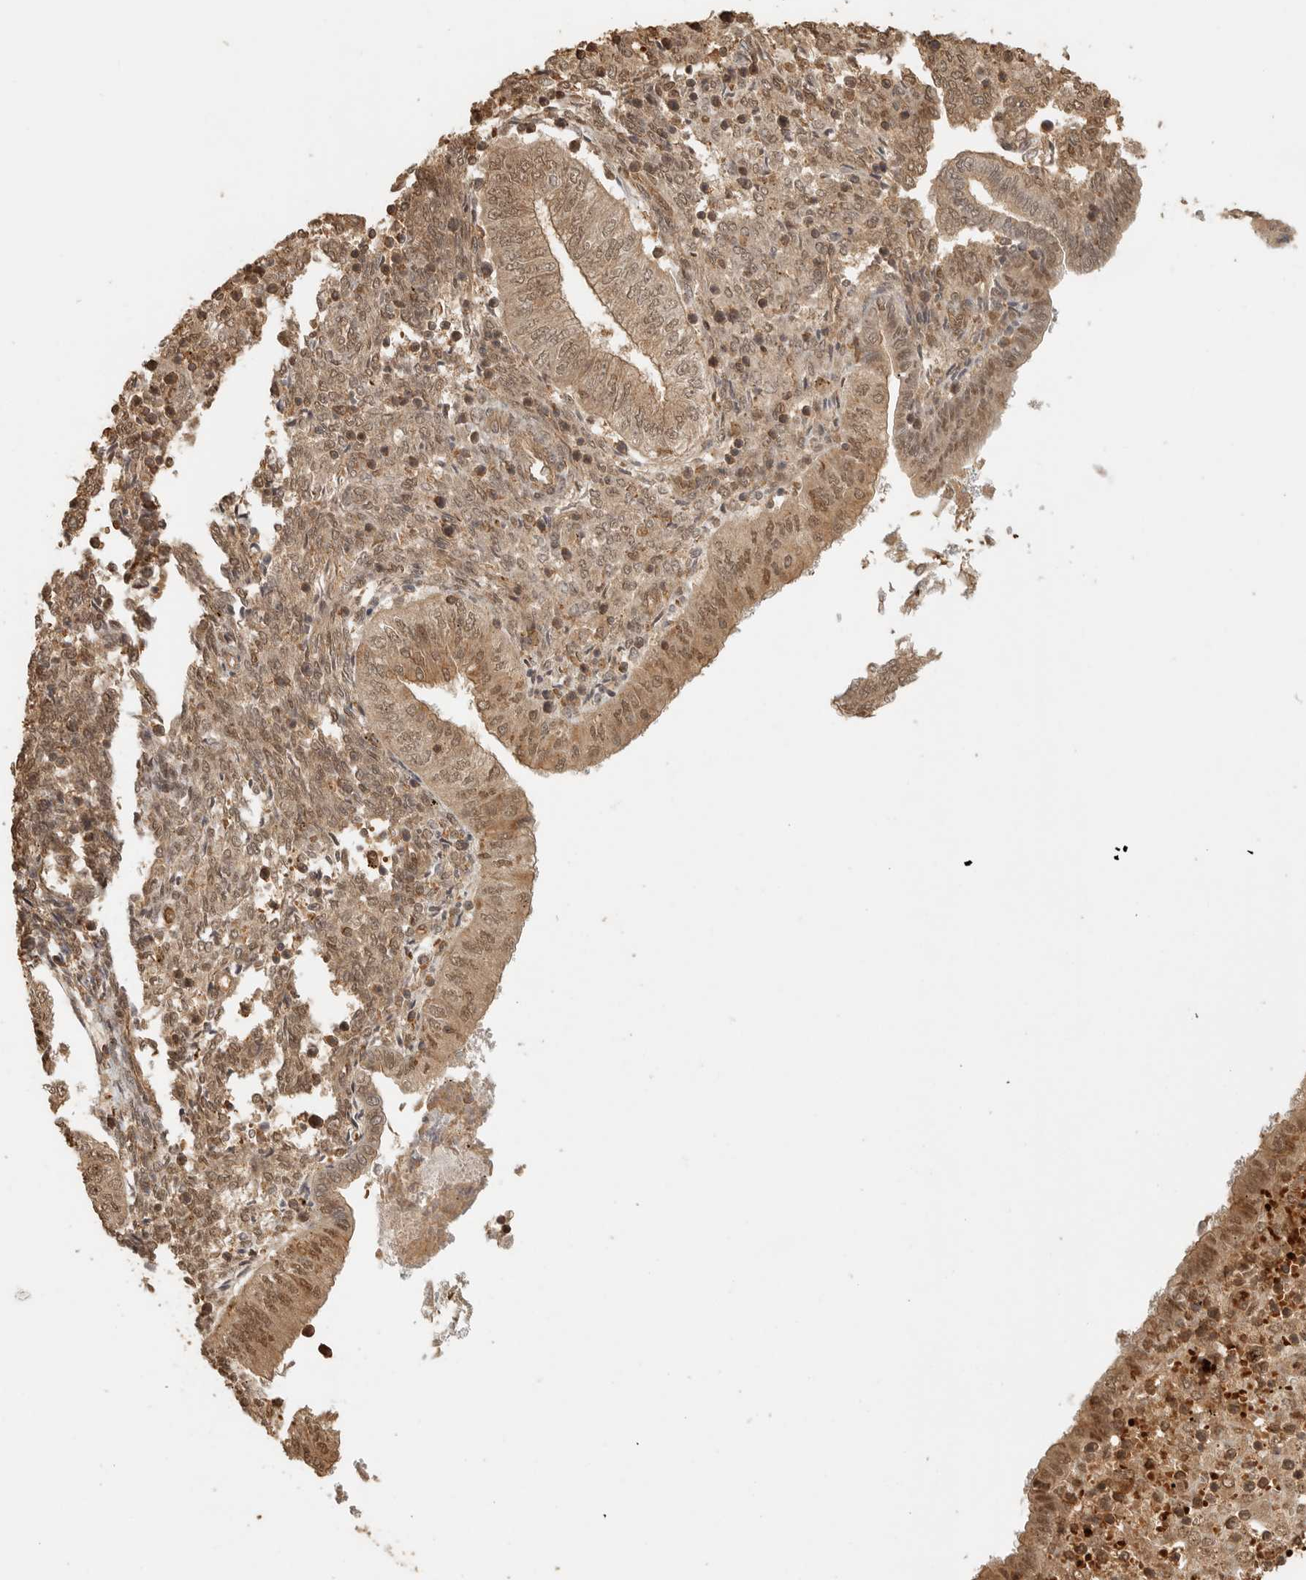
{"staining": {"intensity": "moderate", "quantity": ">75%", "location": "cytoplasmic/membranous,nuclear"}, "tissue": "endometrial cancer", "cell_type": "Tumor cells", "image_type": "cancer", "snomed": [{"axis": "morphology", "description": "Normal tissue, NOS"}, {"axis": "morphology", "description": "Adenocarcinoma, NOS"}, {"axis": "topography", "description": "Endometrium"}], "caption": "Immunohistochemical staining of adenocarcinoma (endometrial) reveals moderate cytoplasmic/membranous and nuclear protein staining in approximately >75% of tumor cells. (DAB = brown stain, brightfield microscopy at high magnification).", "gene": "OTUD6B", "patient": {"sex": "female", "age": 53}}